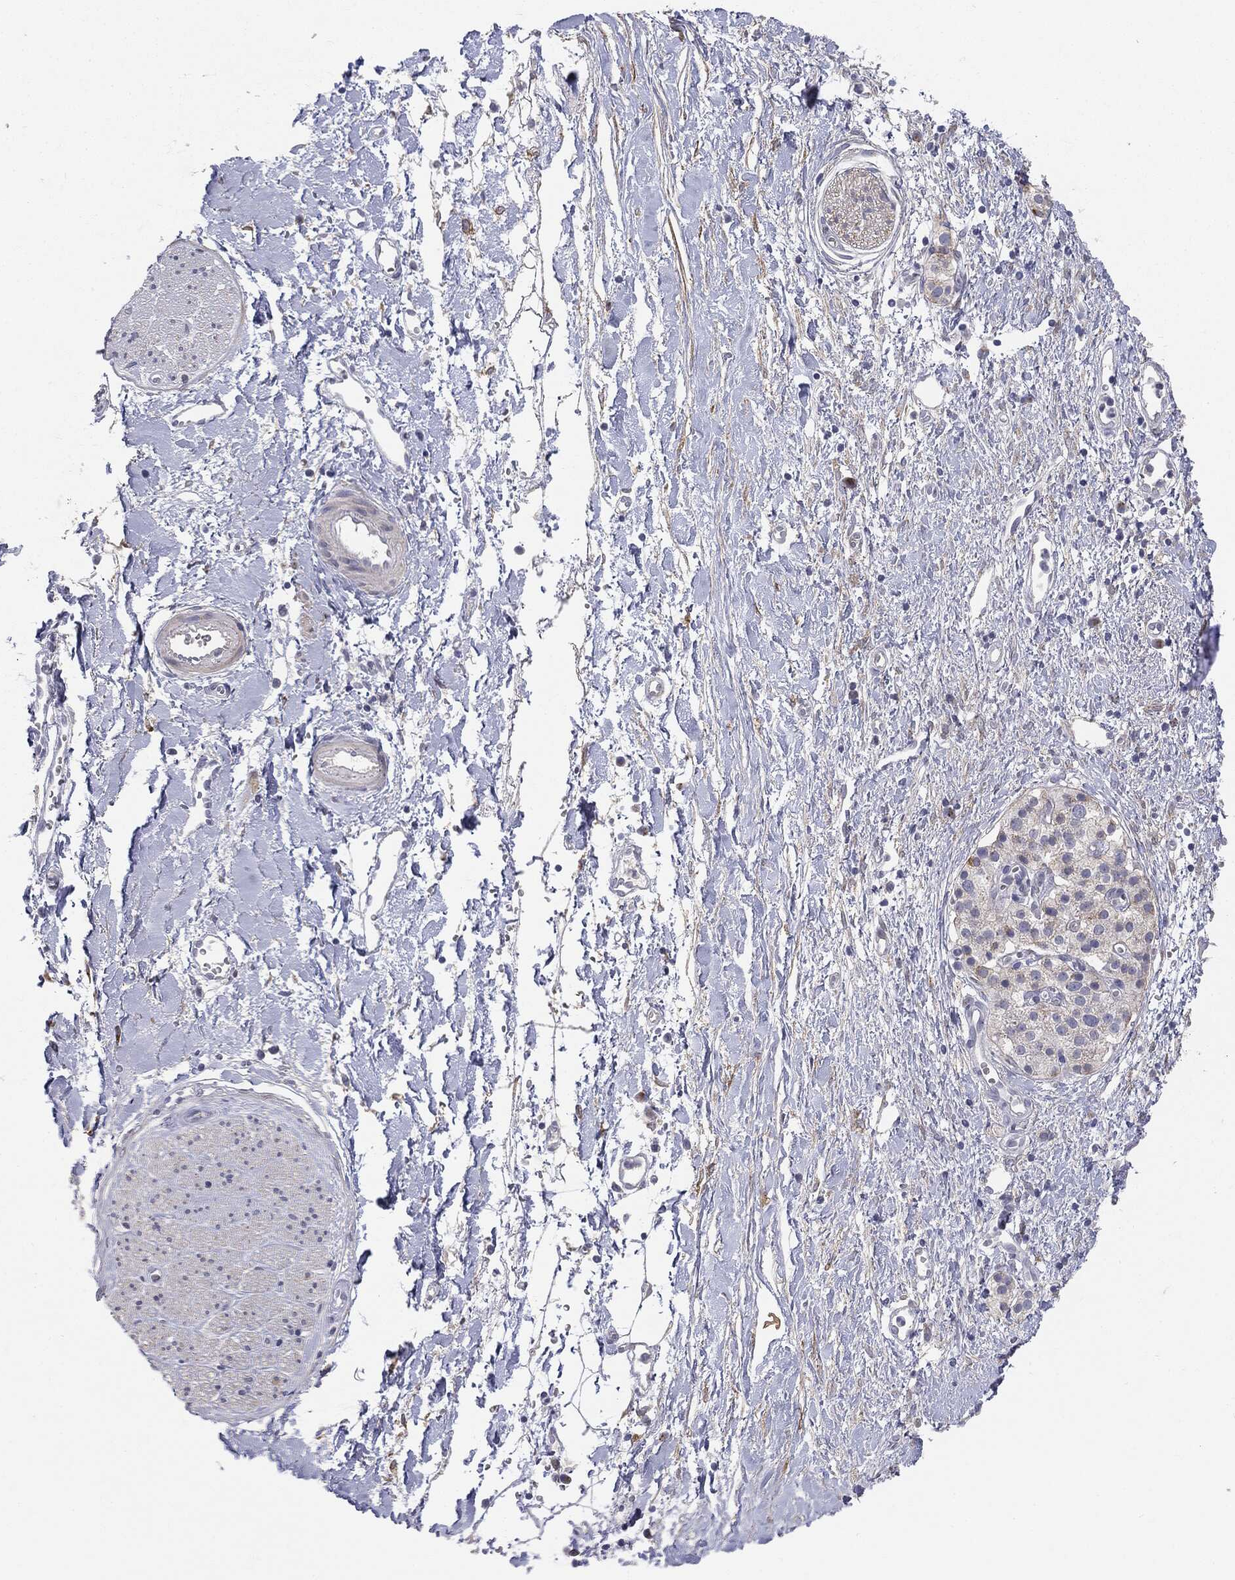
{"staining": {"intensity": "negative", "quantity": "none", "location": "none"}, "tissue": "soft tissue", "cell_type": "Fibroblasts", "image_type": "normal", "snomed": [{"axis": "morphology", "description": "Normal tissue, NOS"}, {"axis": "morphology", "description": "Adenocarcinoma, NOS"}, {"axis": "topography", "description": "Pancreas"}, {"axis": "topography", "description": "Peripheral nerve tissue"}], "caption": "DAB (3,3'-diaminobenzidine) immunohistochemical staining of normal soft tissue shows no significant positivity in fibroblasts. (DAB immunohistochemistry (IHC) with hematoxylin counter stain).", "gene": "KRT5", "patient": {"sex": "male", "age": 61}}